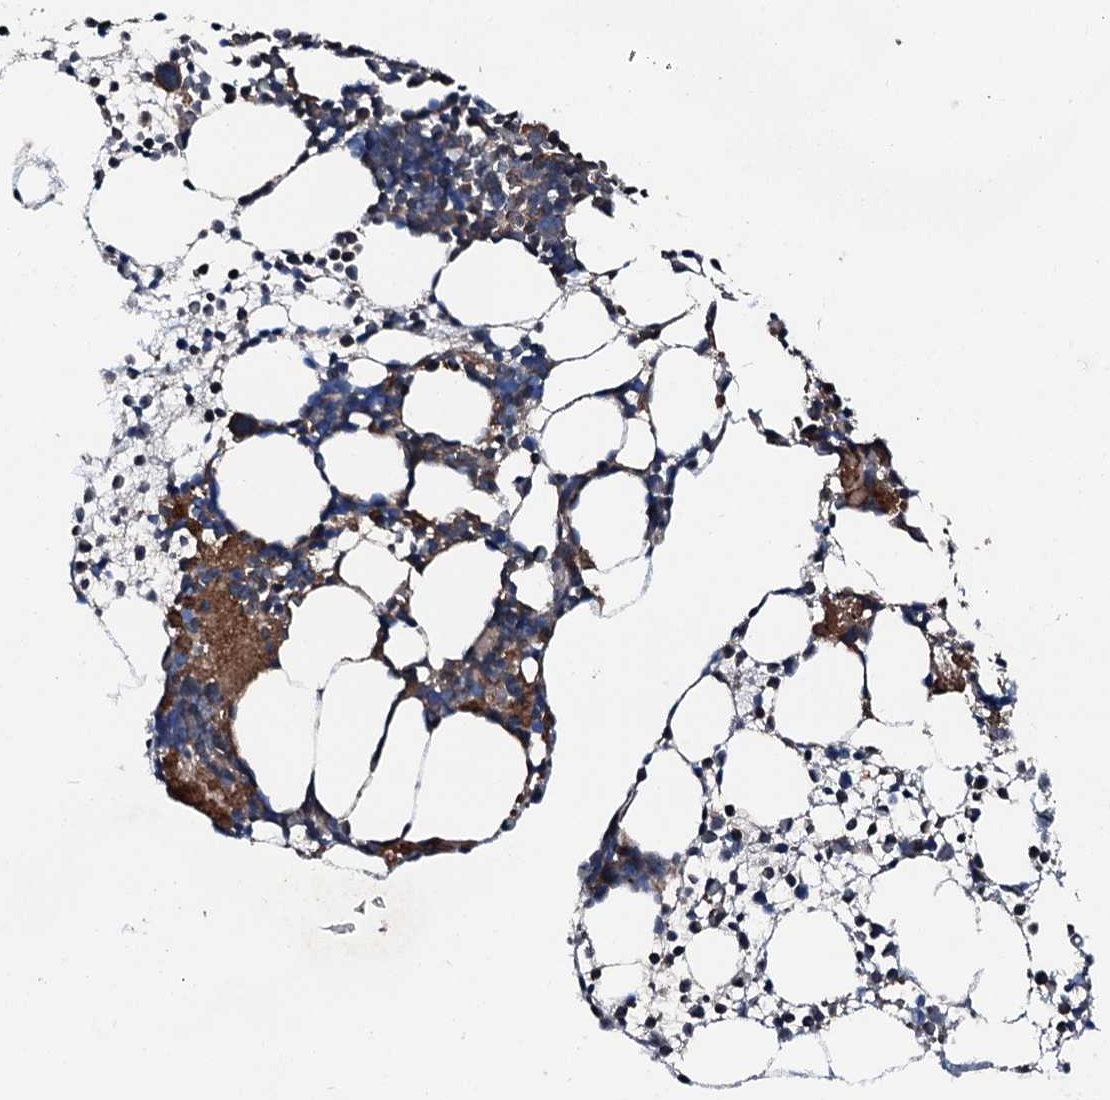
{"staining": {"intensity": "moderate", "quantity": "<25%", "location": "cytoplasmic/membranous"}, "tissue": "bone marrow", "cell_type": "Hematopoietic cells", "image_type": "normal", "snomed": [{"axis": "morphology", "description": "Normal tissue, NOS"}, {"axis": "topography", "description": "Bone marrow"}], "caption": "The image demonstrates staining of normal bone marrow, revealing moderate cytoplasmic/membranous protein positivity (brown color) within hematopoietic cells.", "gene": "FGD4", "patient": {"sex": "female", "age": 57}}